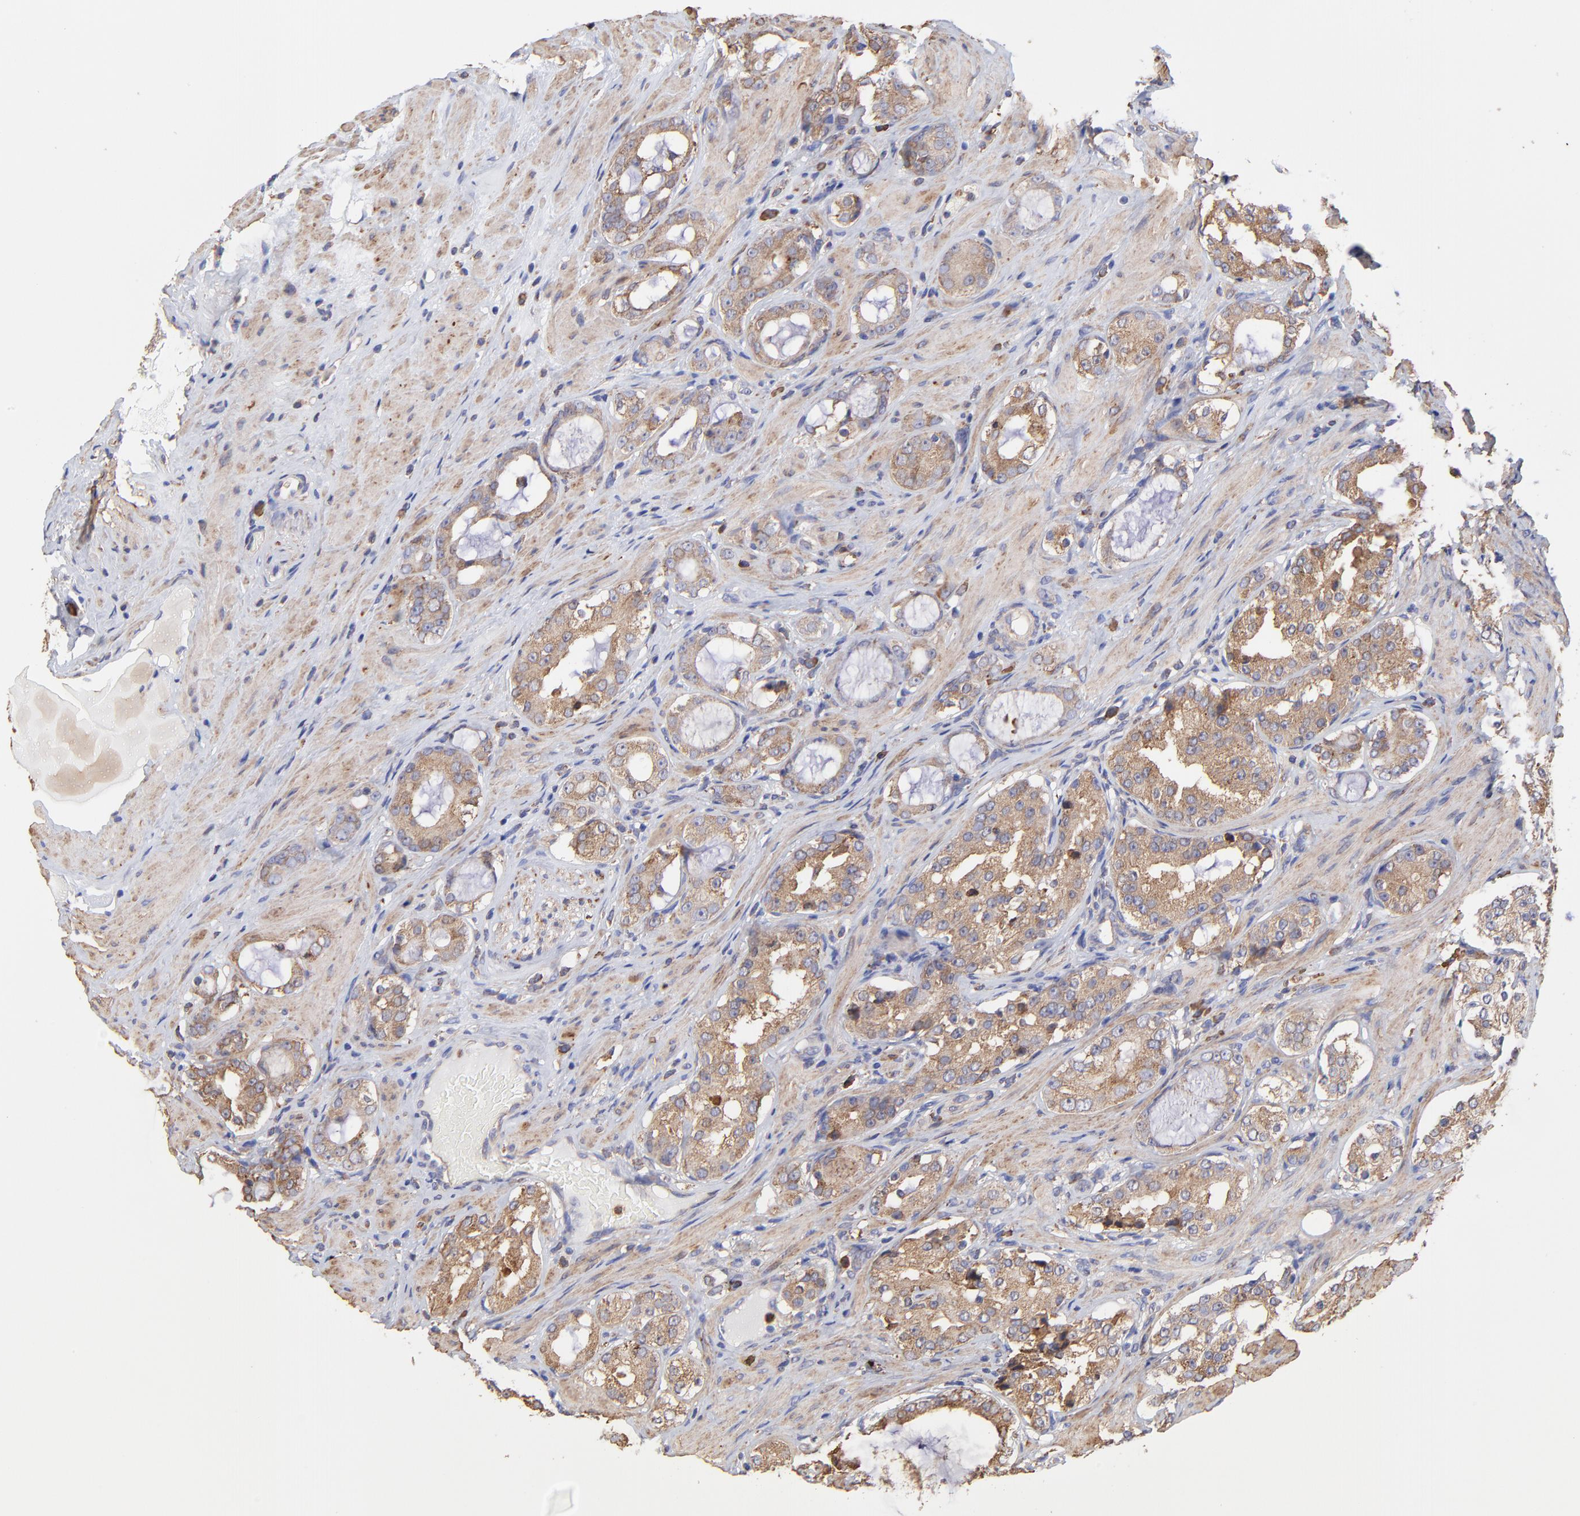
{"staining": {"intensity": "moderate", "quantity": ">75%", "location": "cytoplasmic/membranous"}, "tissue": "prostate cancer", "cell_type": "Tumor cells", "image_type": "cancer", "snomed": [{"axis": "morphology", "description": "Adenocarcinoma, Medium grade"}, {"axis": "topography", "description": "Prostate"}], "caption": "This histopathology image exhibits IHC staining of human prostate cancer, with medium moderate cytoplasmic/membranous staining in about >75% of tumor cells.", "gene": "PFKM", "patient": {"sex": "male", "age": 73}}